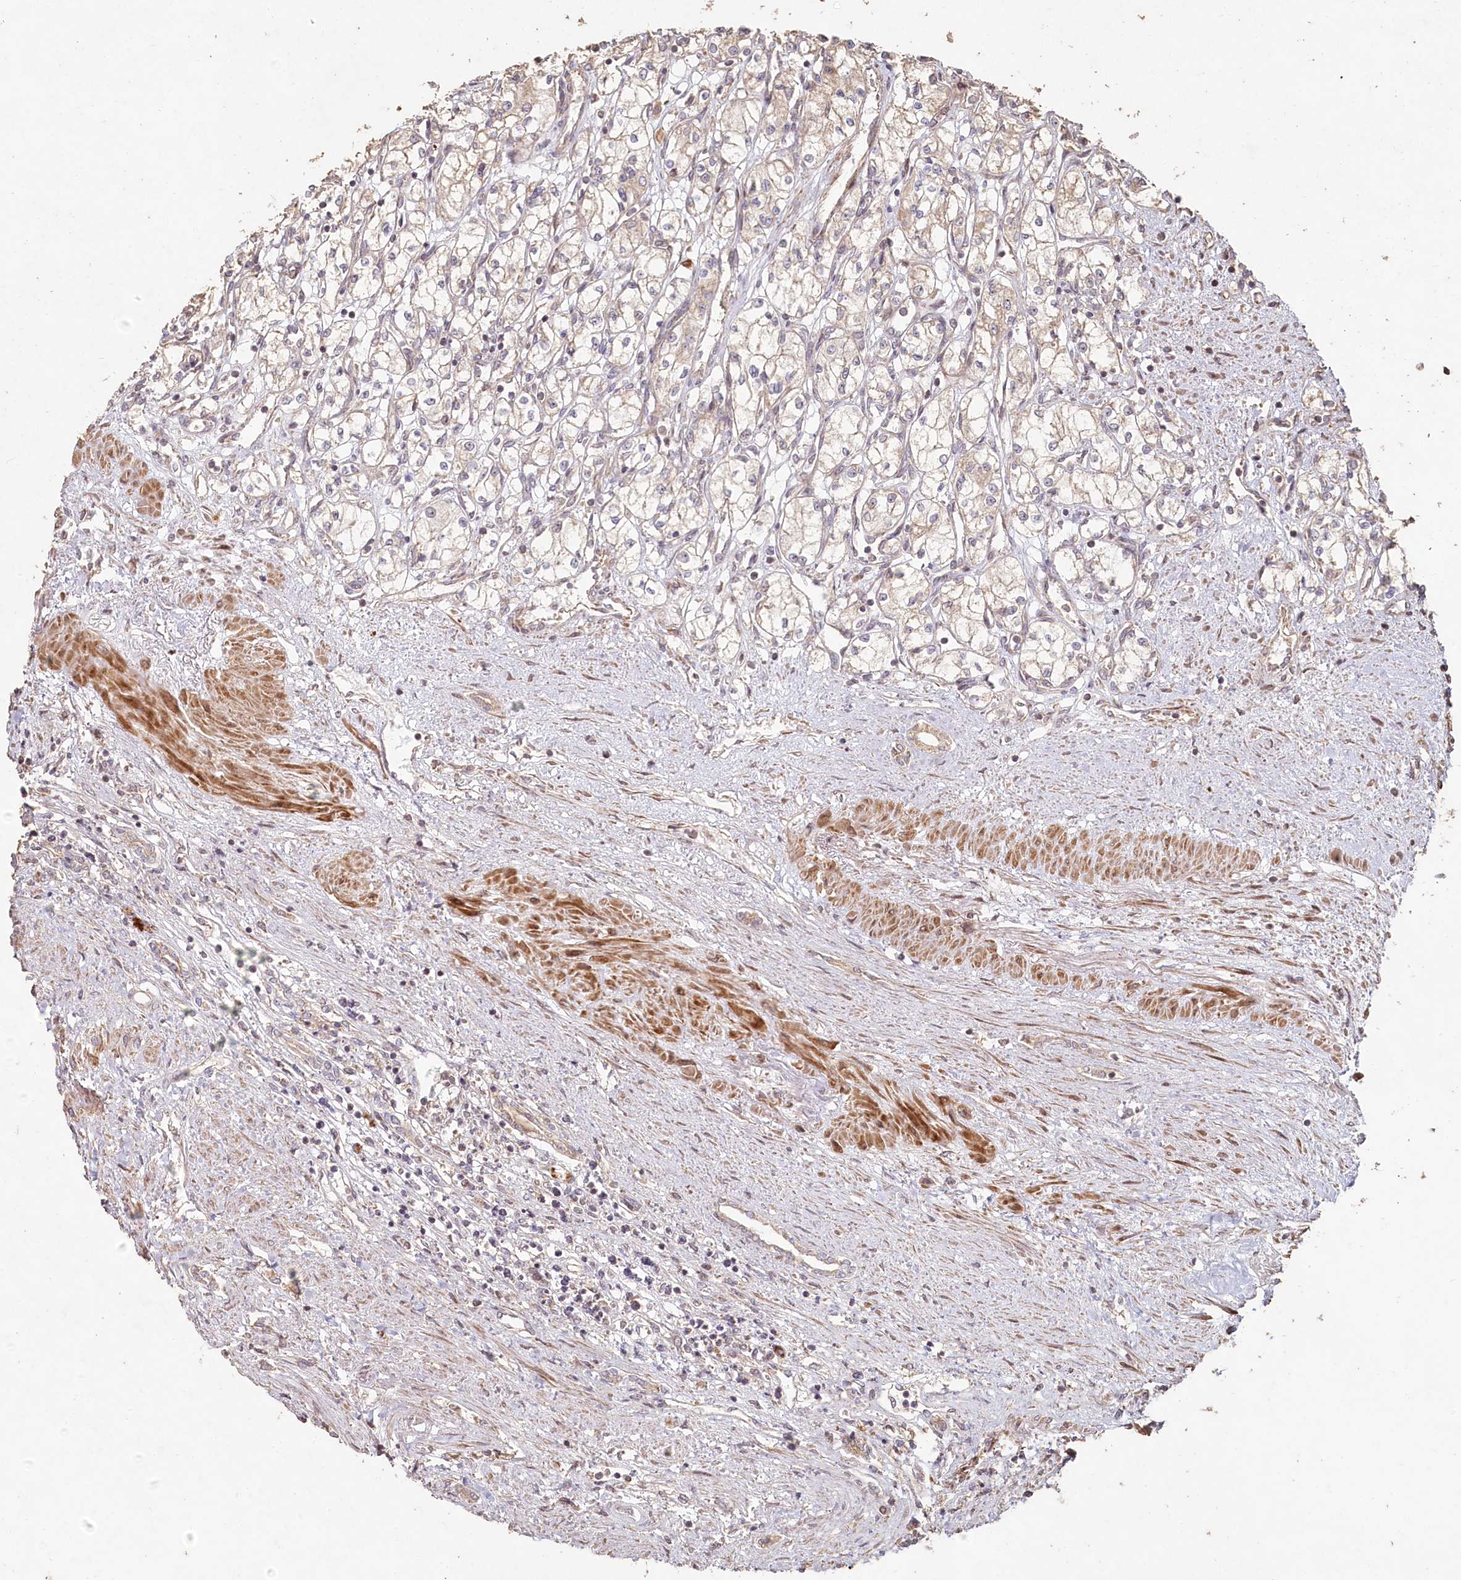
{"staining": {"intensity": "negative", "quantity": "none", "location": "none"}, "tissue": "renal cancer", "cell_type": "Tumor cells", "image_type": "cancer", "snomed": [{"axis": "morphology", "description": "Adenocarcinoma, NOS"}, {"axis": "topography", "description": "Kidney"}], "caption": "A high-resolution image shows immunohistochemistry (IHC) staining of adenocarcinoma (renal), which shows no significant staining in tumor cells.", "gene": "HAL", "patient": {"sex": "male", "age": 59}}